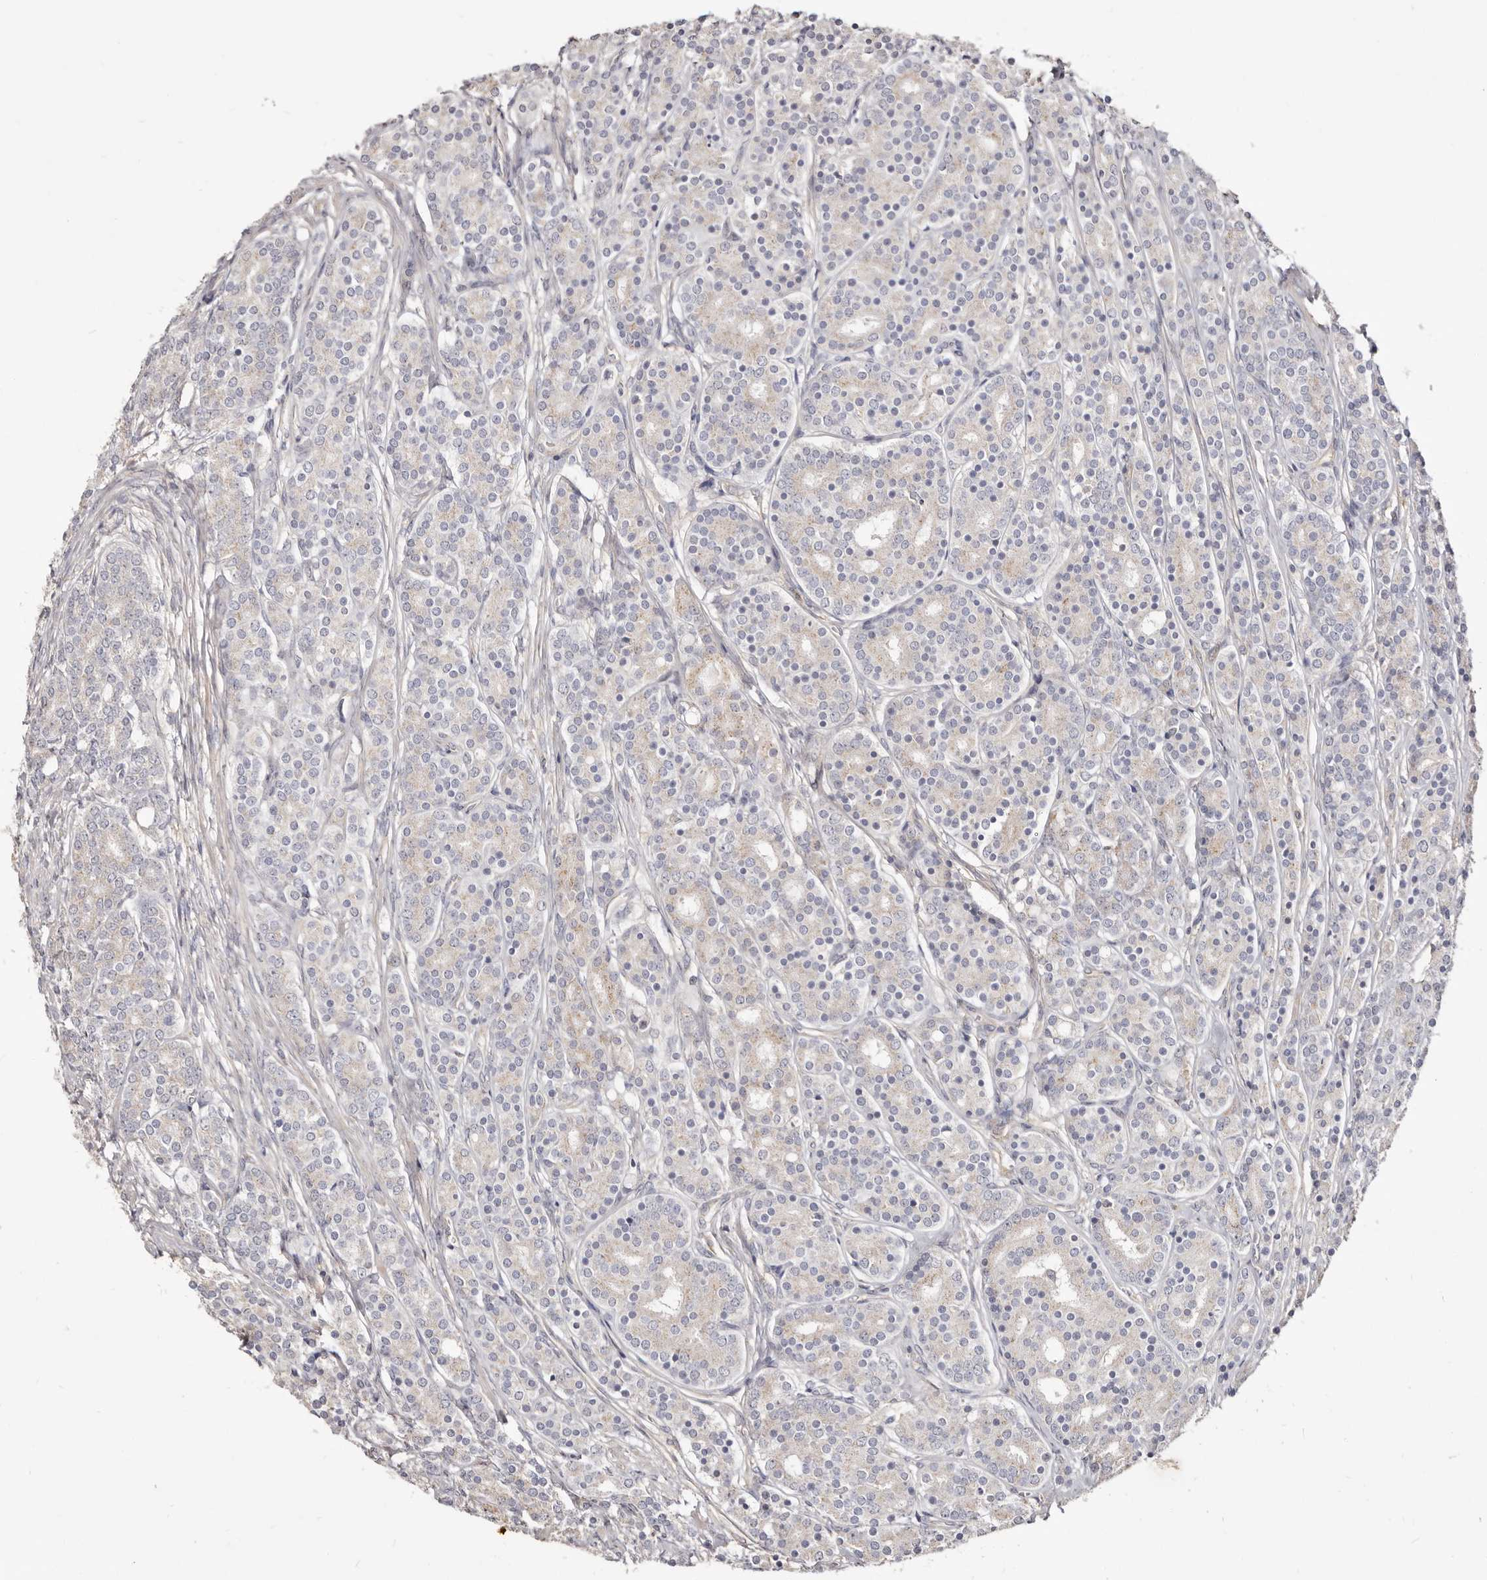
{"staining": {"intensity": "negative", "quantity": "none", "location": "none"}, "tissue": "prostate cancer", "cell_type": "Tumor cells", "image_type": "cancer", "snomed": [{"axis": "morphology", "description": "Adenocarcinoma, High grade"}, {"axis": "topography", "description": "Prostate"}], "caption": "The immunohistochemistry photomicrograph has no significant staining in tumor cells of prostate adenocarcinoma (high-grade) tissue.", "gene": "LRRC25", "patient": {"sex": "male", "age": 62}}